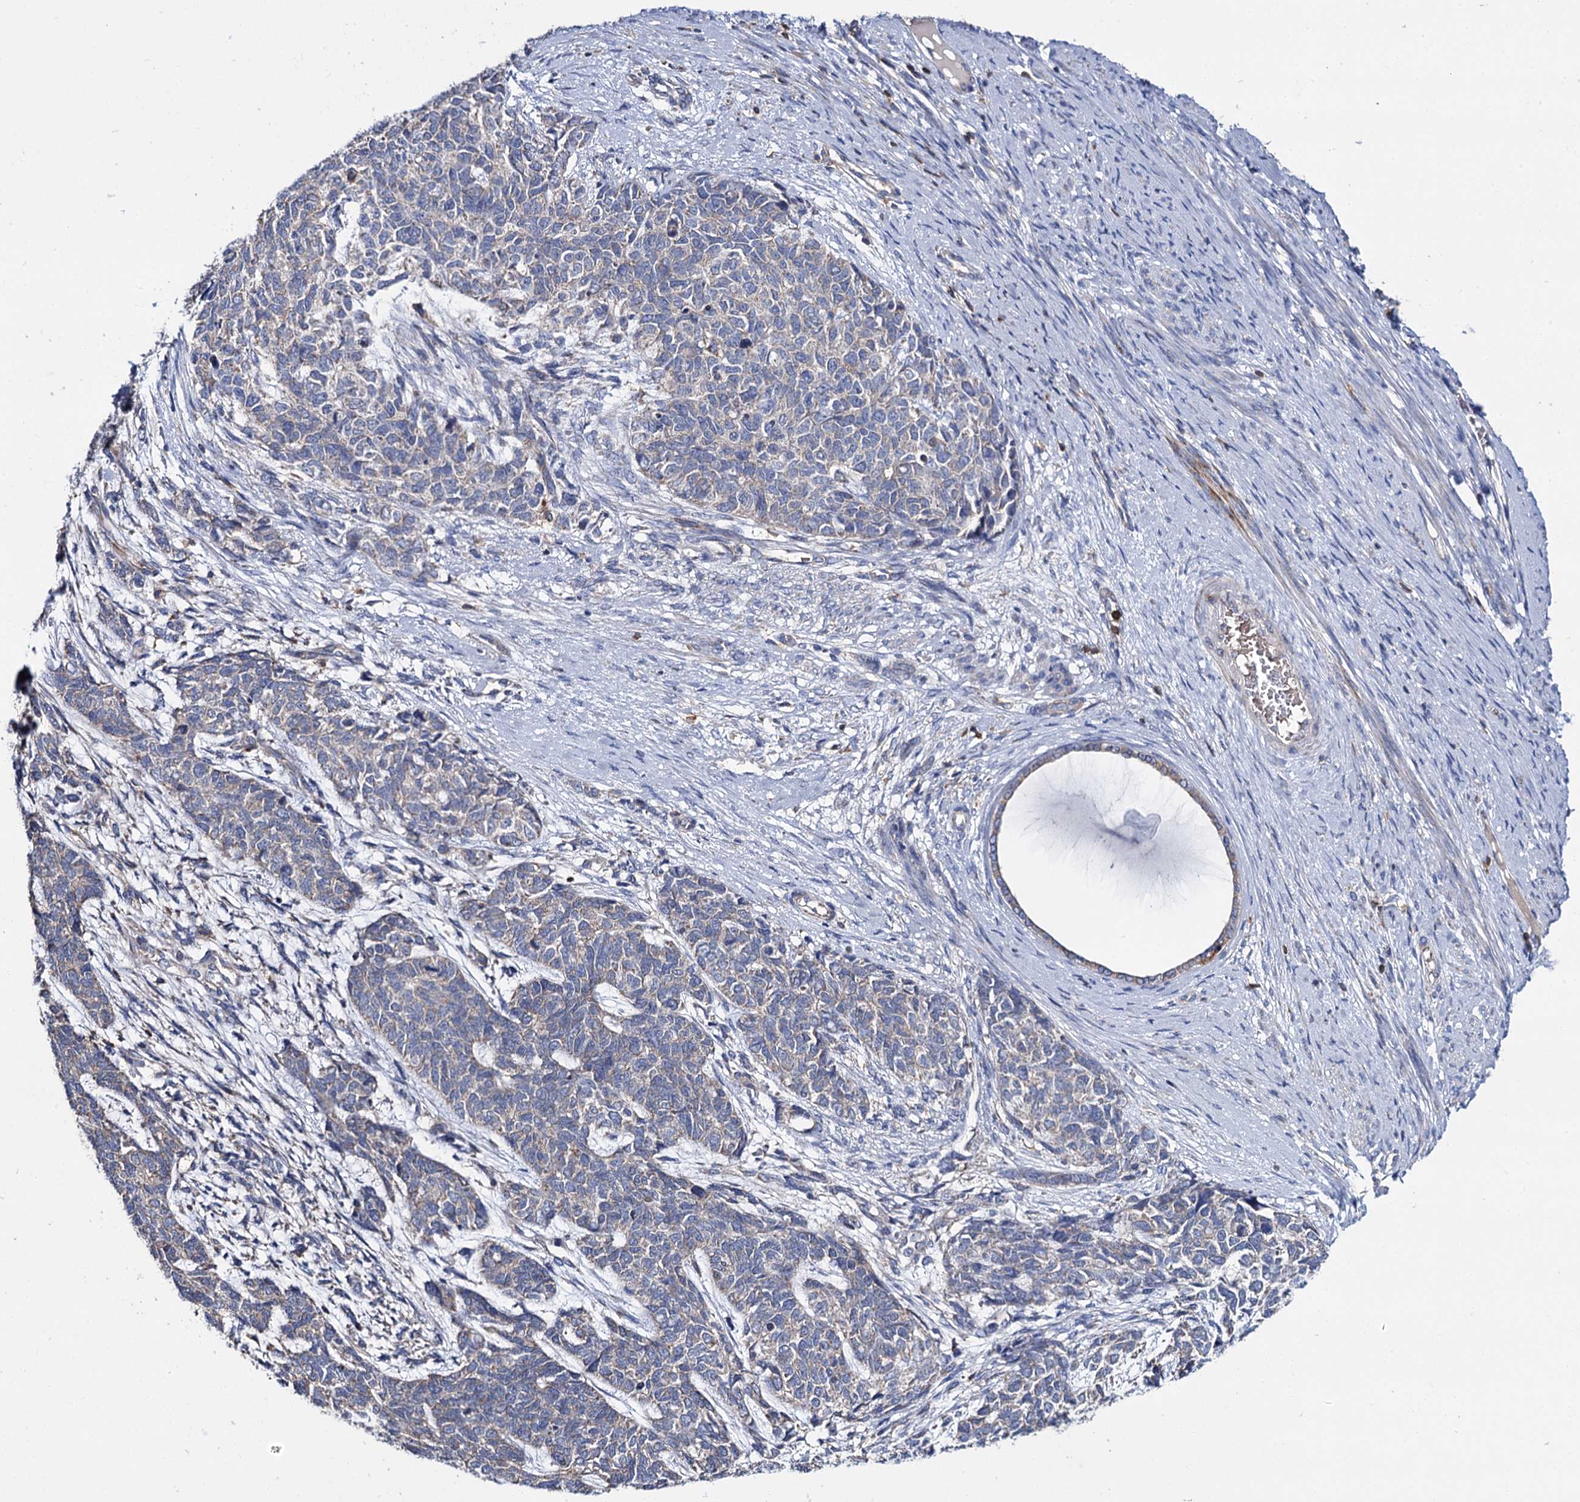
{"staining": {"intensity": "weak", "quantity": "<25%", "location": "cytoplasmic/membranous"}, "tissue": "cervical cancer", "cell_type": "Tumor cells", "image_type": "cancer", "snomed": [{"axis": "morphology", "description": "Squamous cell carcinoma, NOS"}, {"axis": "topography", "description": "Cervix"}], "caption": "High power microscopy photomicrograph of an IHC image of cervical cancer, revealing no significant positivity in tumor cells.", "gene": "UBASH3B", "patient": {"sex": "female", "age": 63}}